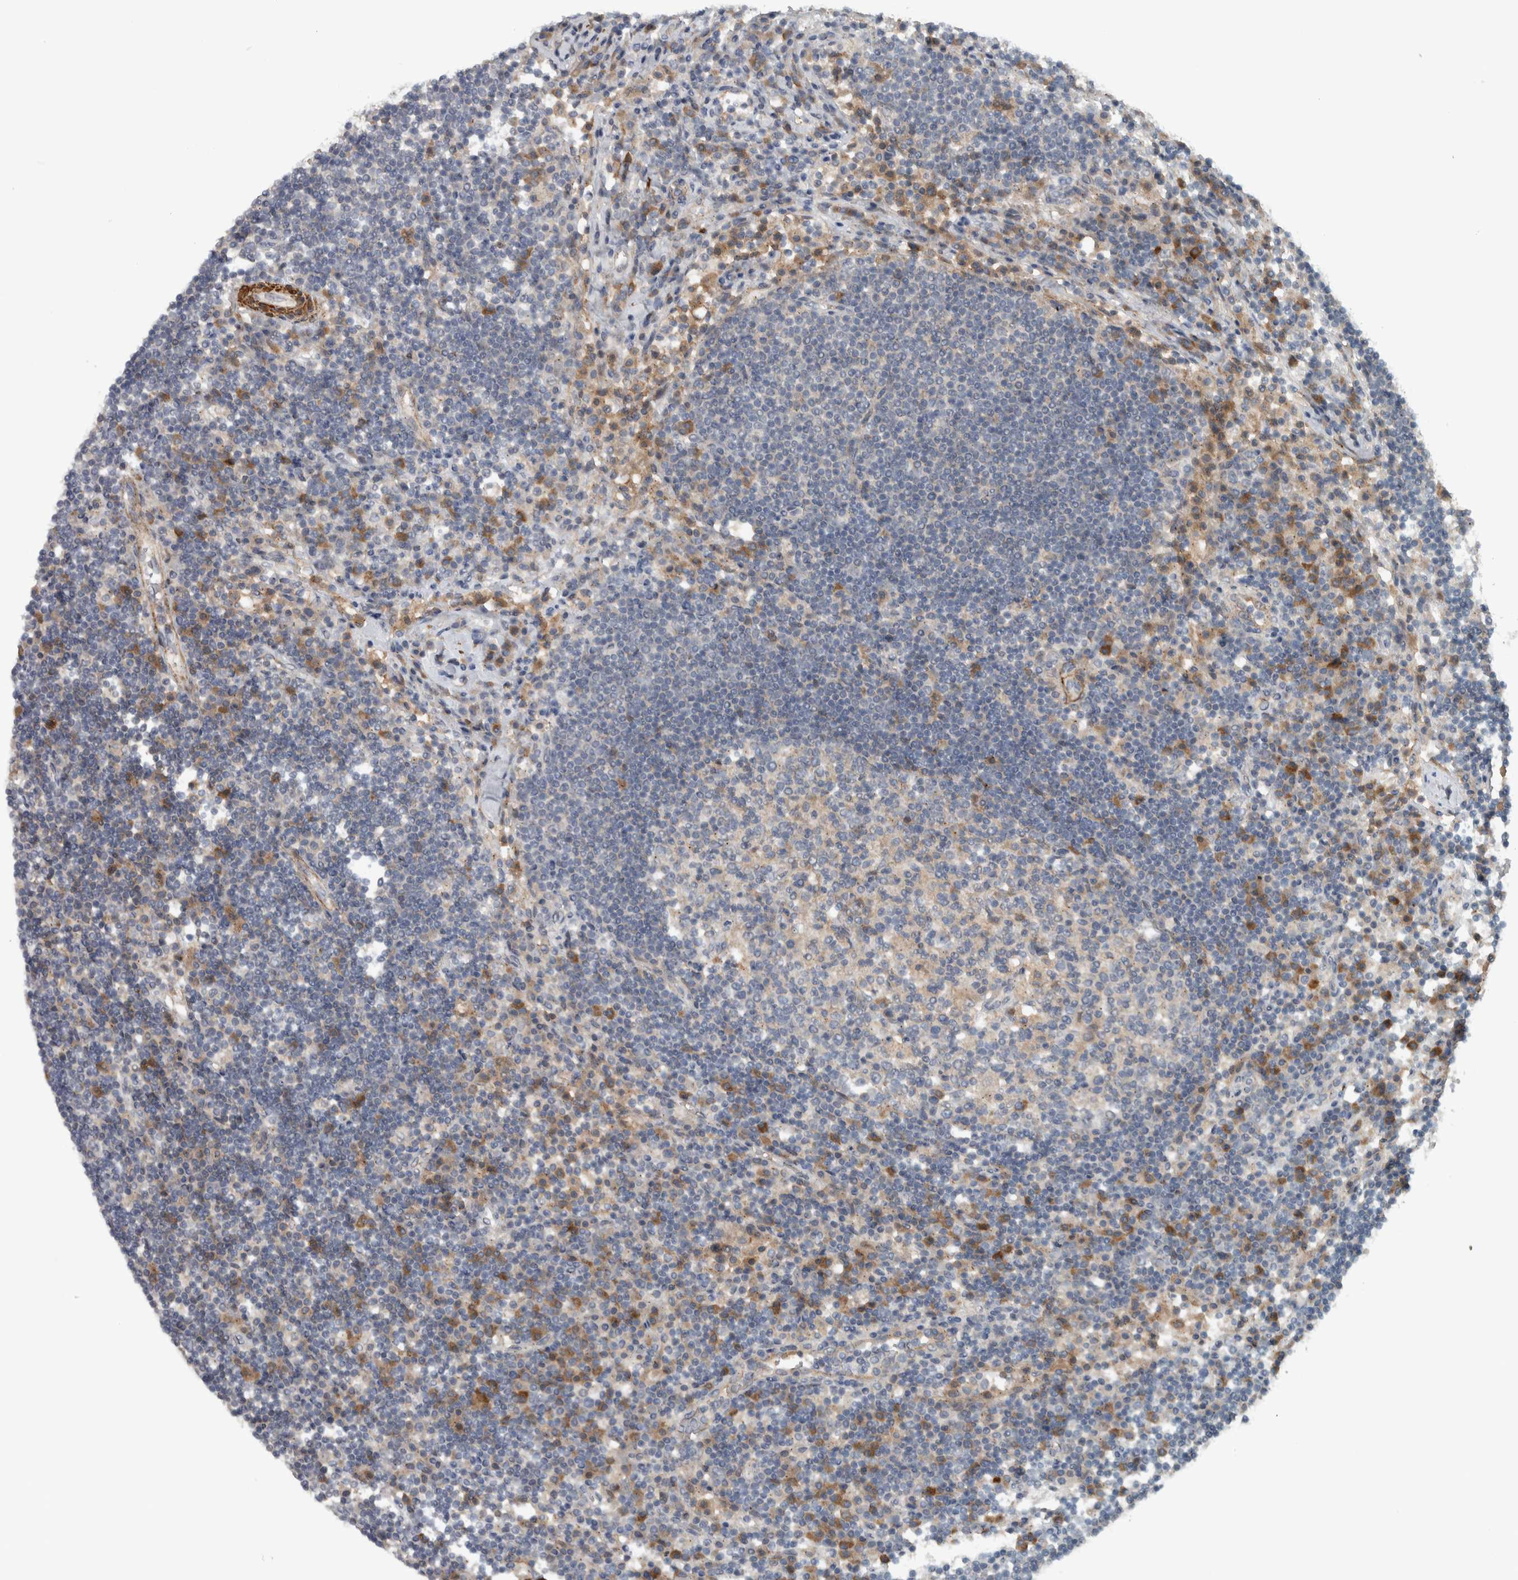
{"staining": {"intensity": "weak", "quantity": "<25%", "location": "cytoplasmic/membranous"}, "tissue": "lymph node", "cell_type": "Germinal center cells", "image_type": "normal", "snomed": [{"axis": "morphology", "description": "Normal tissue, NOS"}, {"axis": "topography", "description": "Lymph node"}], "caption": "Protein analysis of unremarkable lymph node displays no significant expression in germinal center cells. (DAB (3,3'-diaminobenzidine) IHC, high magnification).", "gene": "LBHD1", "patient": {"sex": "female", "age": 53}}